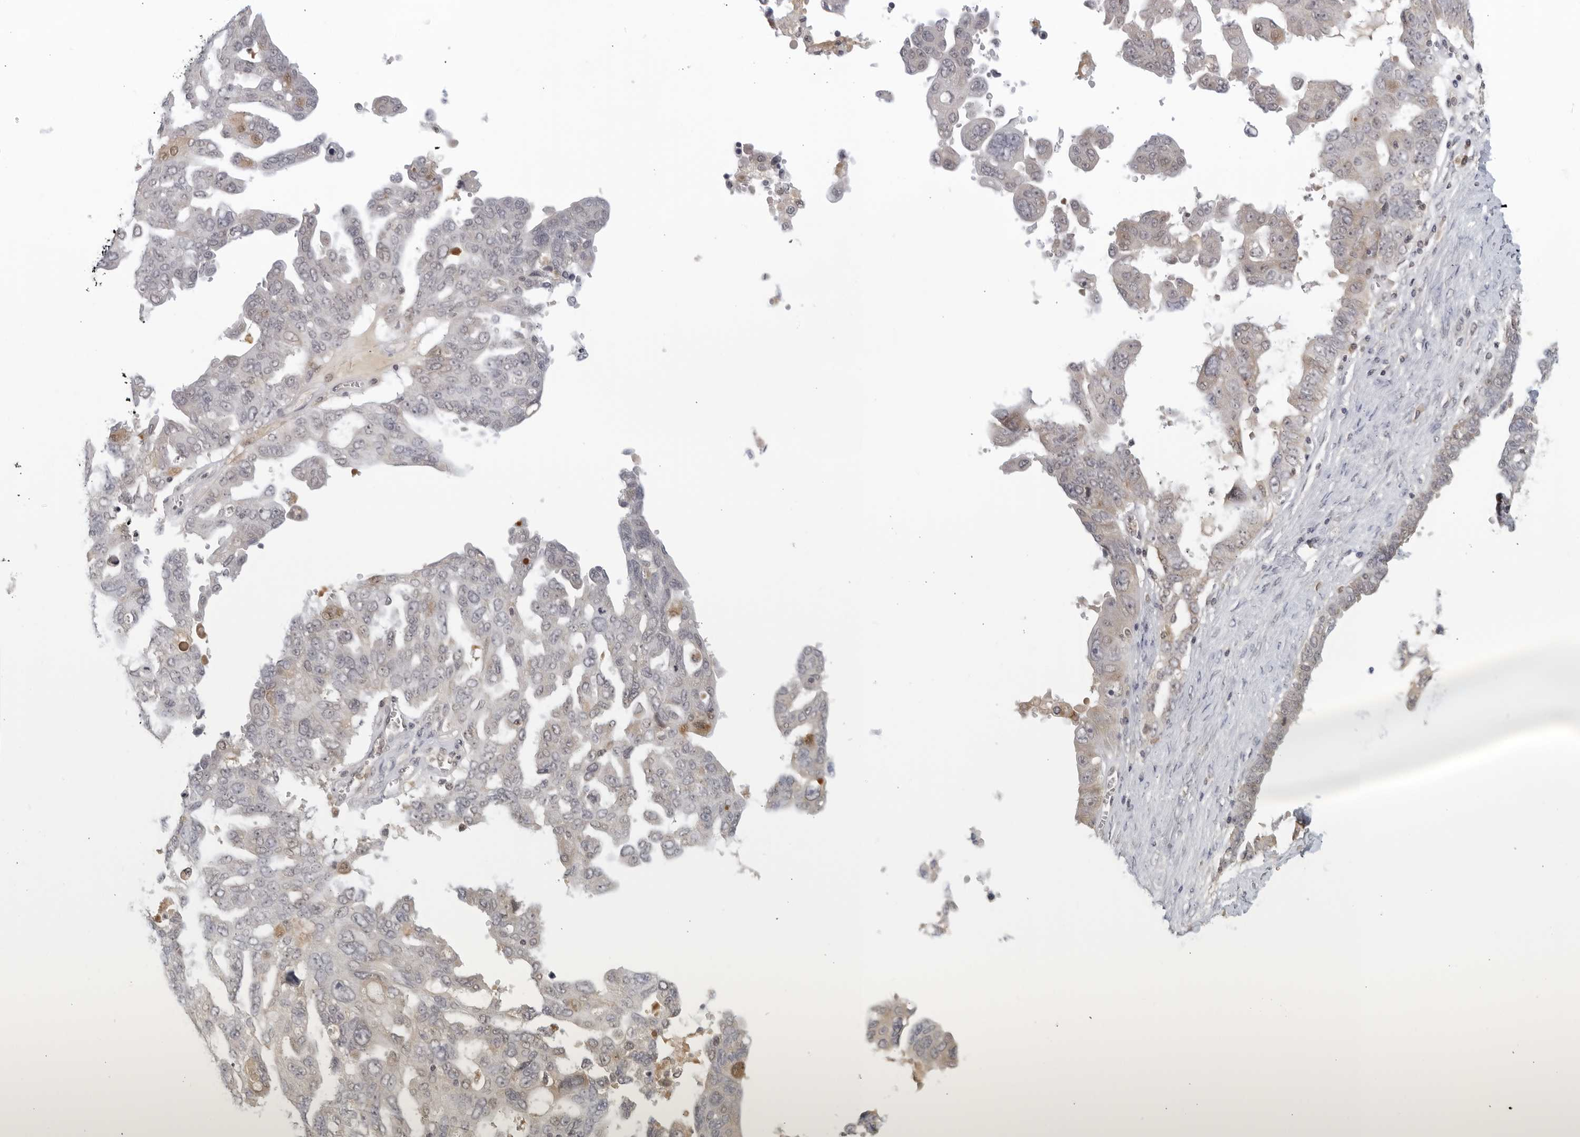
{"staining": {"intensity": "negative", "quantity": "none", "location": "none"}, "tissue": "ovarian cancer", "cell_type": "Tumor cells", "image_type": "cancer", "snomed": [{"axis": "morphology", "description": "Carcinoma, endometroid"}, {"axis": "topography", "description": "Ovary"}], "caption": "Immunohistochemistry (IHC) of human endometroid carcinoma (ovarian) exhibits no positivity in tumor cells. (IHC, brightfield microscopy, high magnification).", "gene": "RAB11FIP3", "patient": {"sex": "female", "age": 62}}